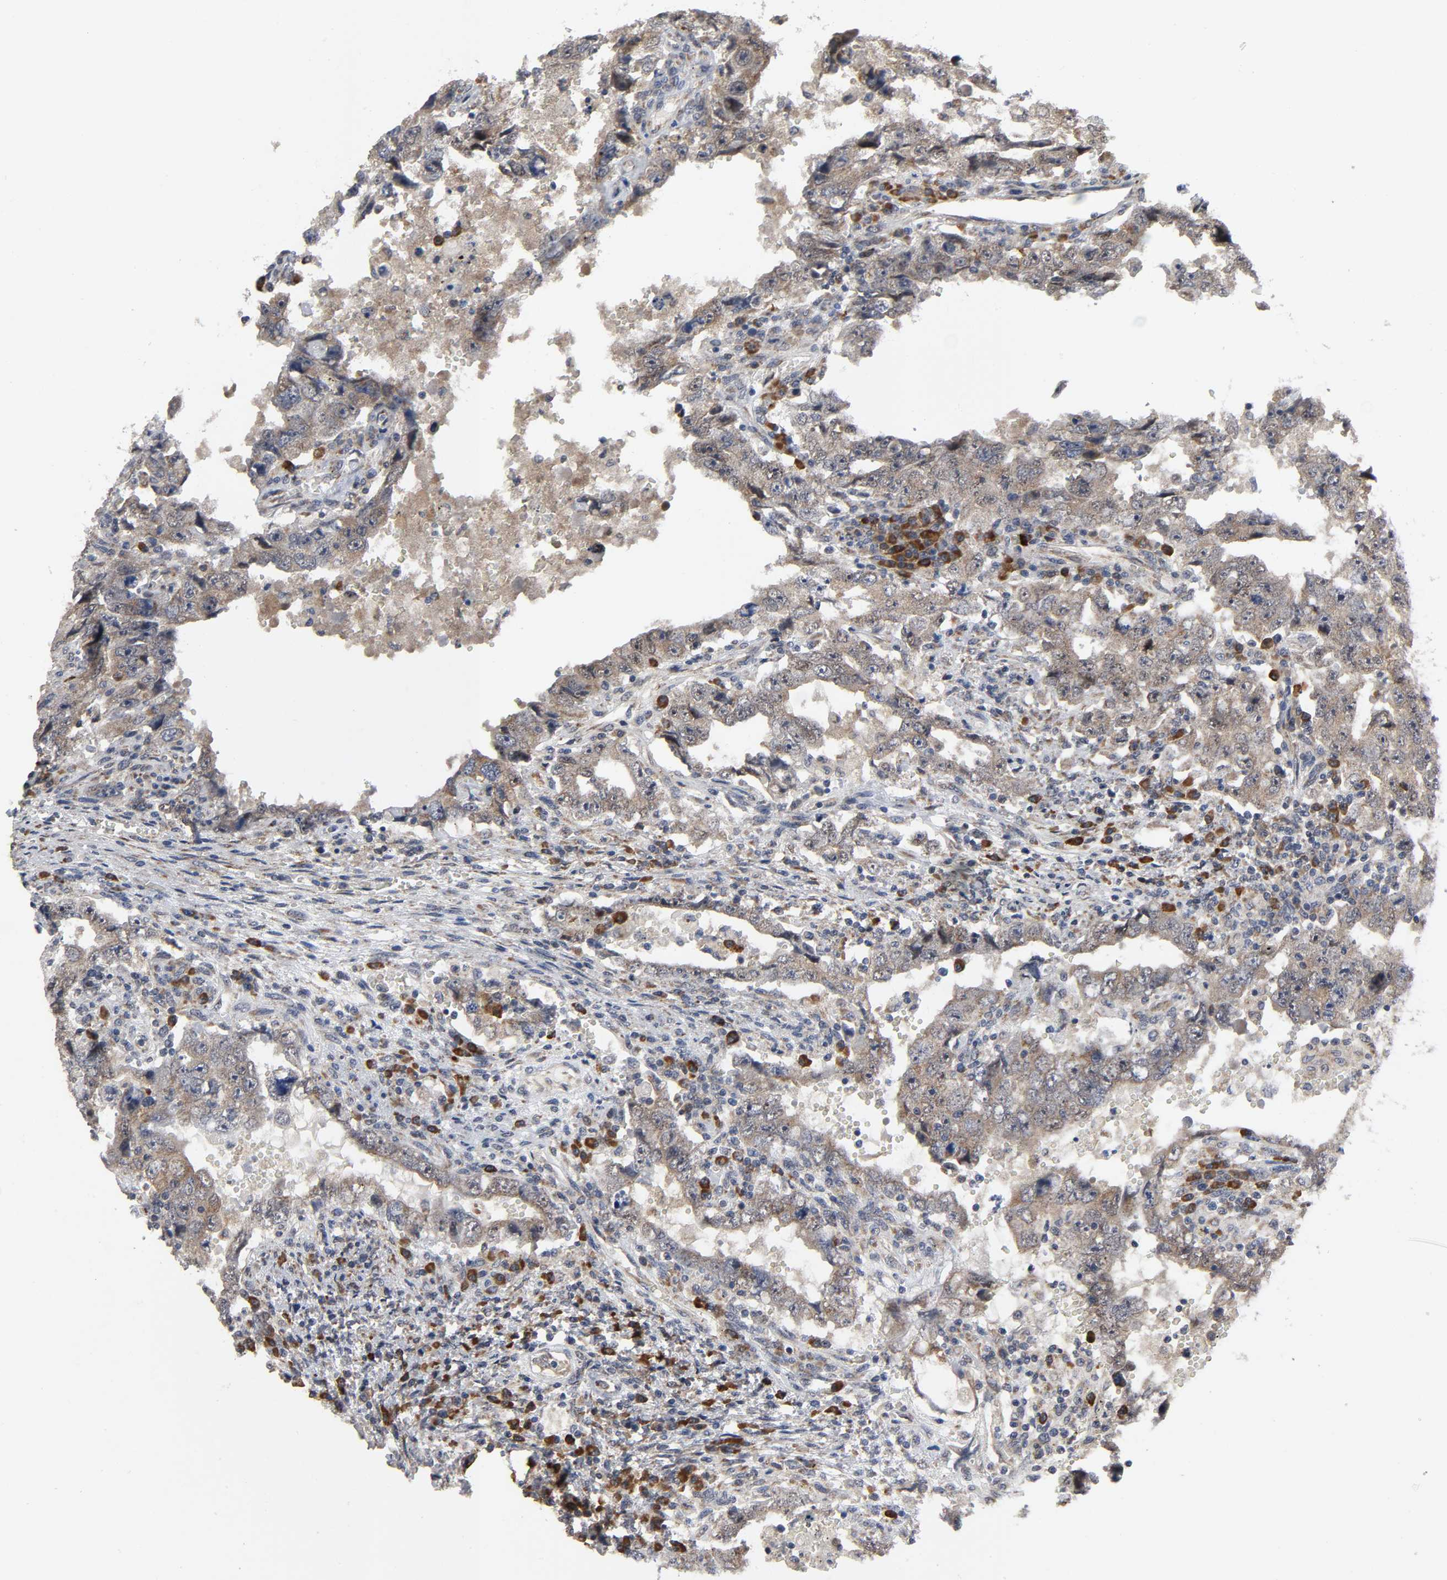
{"staining": {"intensity": "moderate", "quantity": ">75%", "location": "cytoplasmic/membranous"}, "tissue": "testis cancer", "cell_type": "Tumor cells", "image_type": "cancer", "snomed": [{"axis": "morphology", "description": "Carcinoma, Embryonal, NOS"}, {"axis": "topography", "description": "Testis"}], "caption": "Protein expression analysis of human embryonal carcinoma (testis) reveals moderate cytoplasmic/membranous expression in approximately >75% of tumor cells.", "gene": "SLC30A9", "patient": {"sex": "male", "age": 26}}